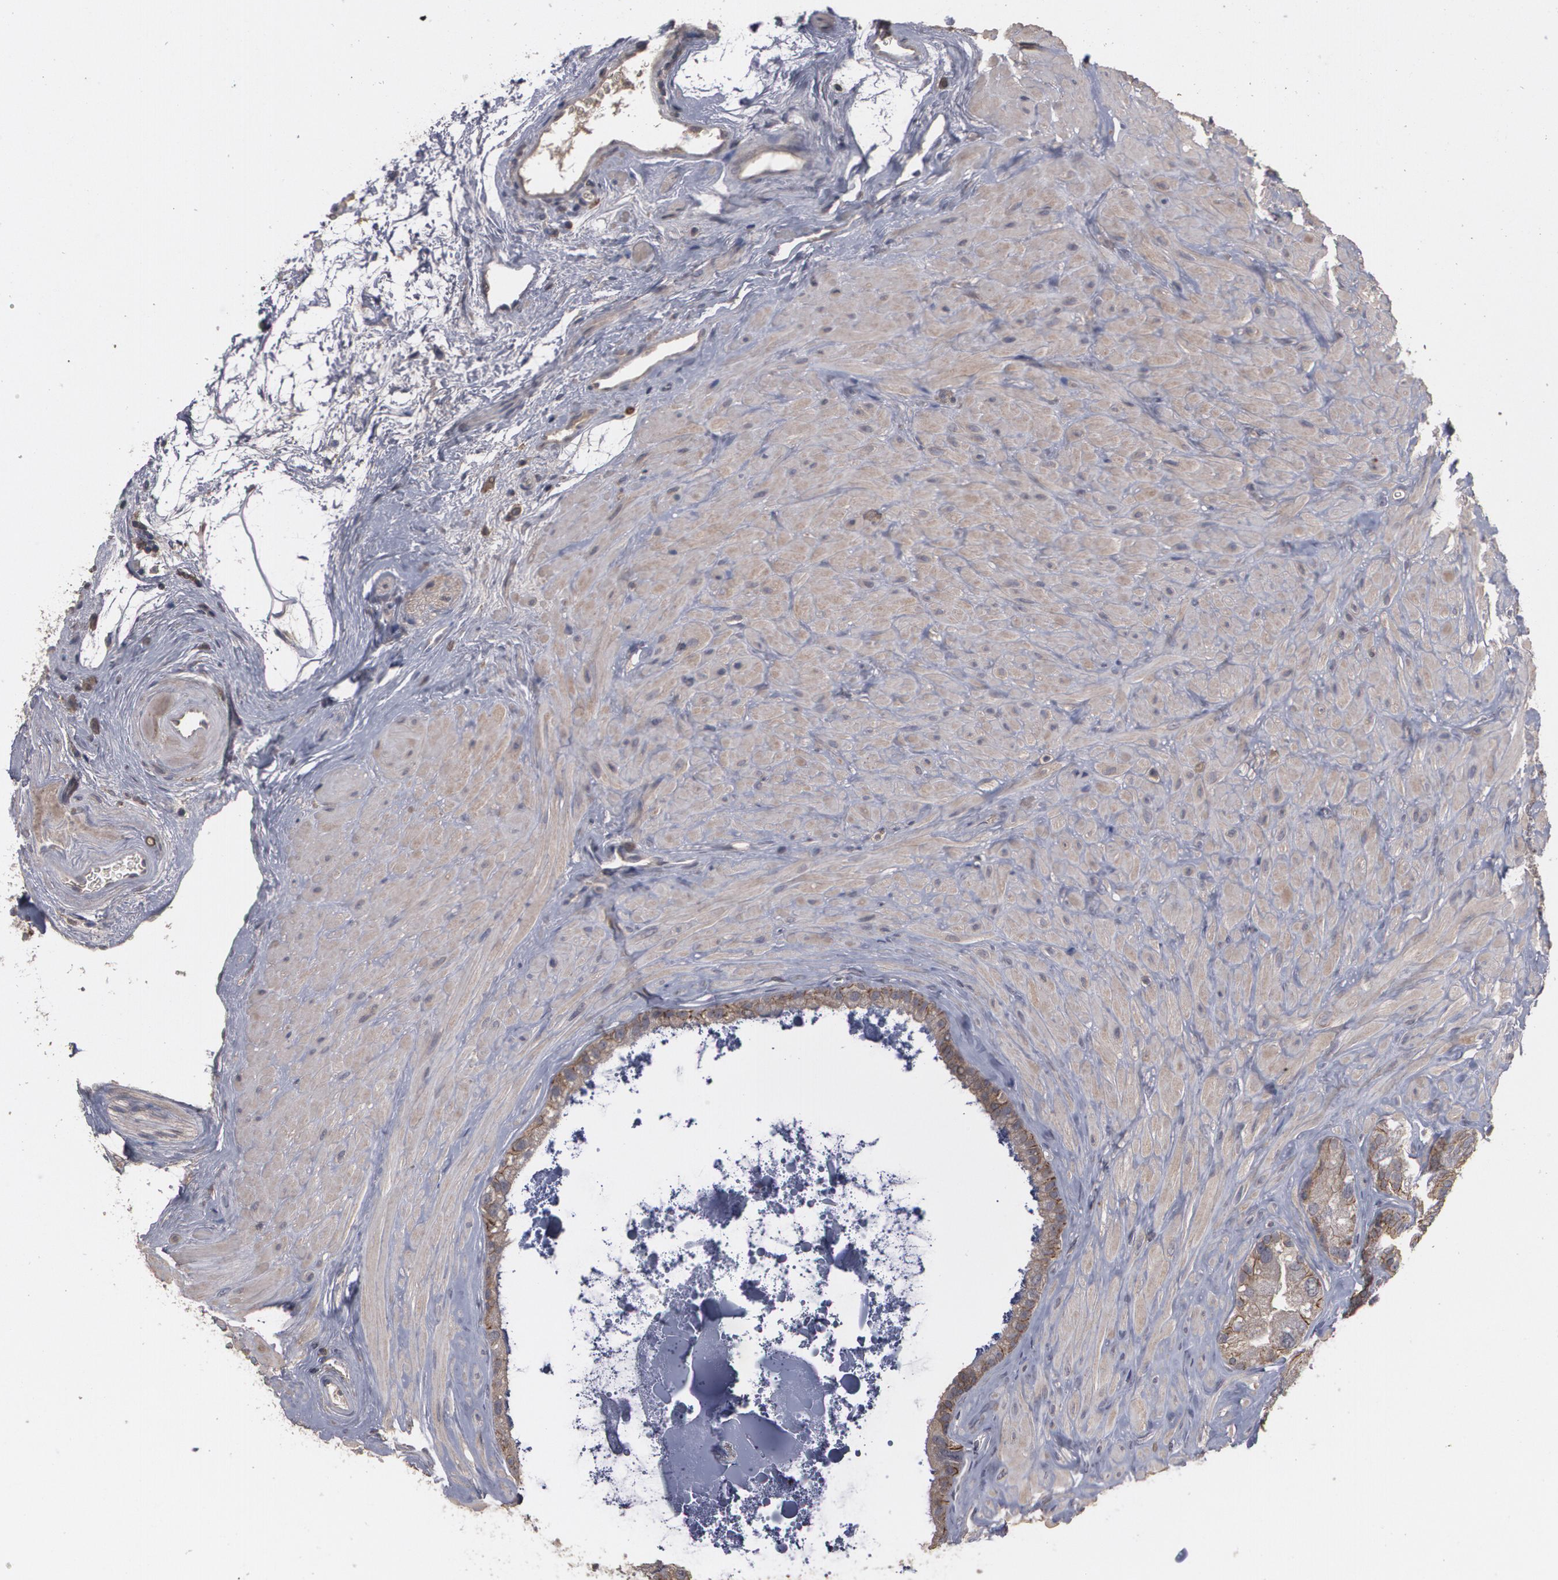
{"staining": {"intensity": "moderate", "quantity": ">75%", "location": "cytoplasmic/membranous"}, "tissue": "seminal vesicle", "cell_type": "Glandular cells", "image_type": "normal", "snomed": [{"axis": "morphology", "description": "Normal tissue, NOS"}, {"axis": "topography", "description": "Seminal veicle"}], "caption": "An immunohistochemistry (IHC) photomicrograph of unremarkable tissue is shown. Protein staining in brown shows moderate cytoplasmic/membranous positivity in seminal vesicle within glandular cells. (DAB = brown stain, brightfield microscopy at high magnification).", "gene": "ARF6", "patient": {"sex": "male", "age": 63}}